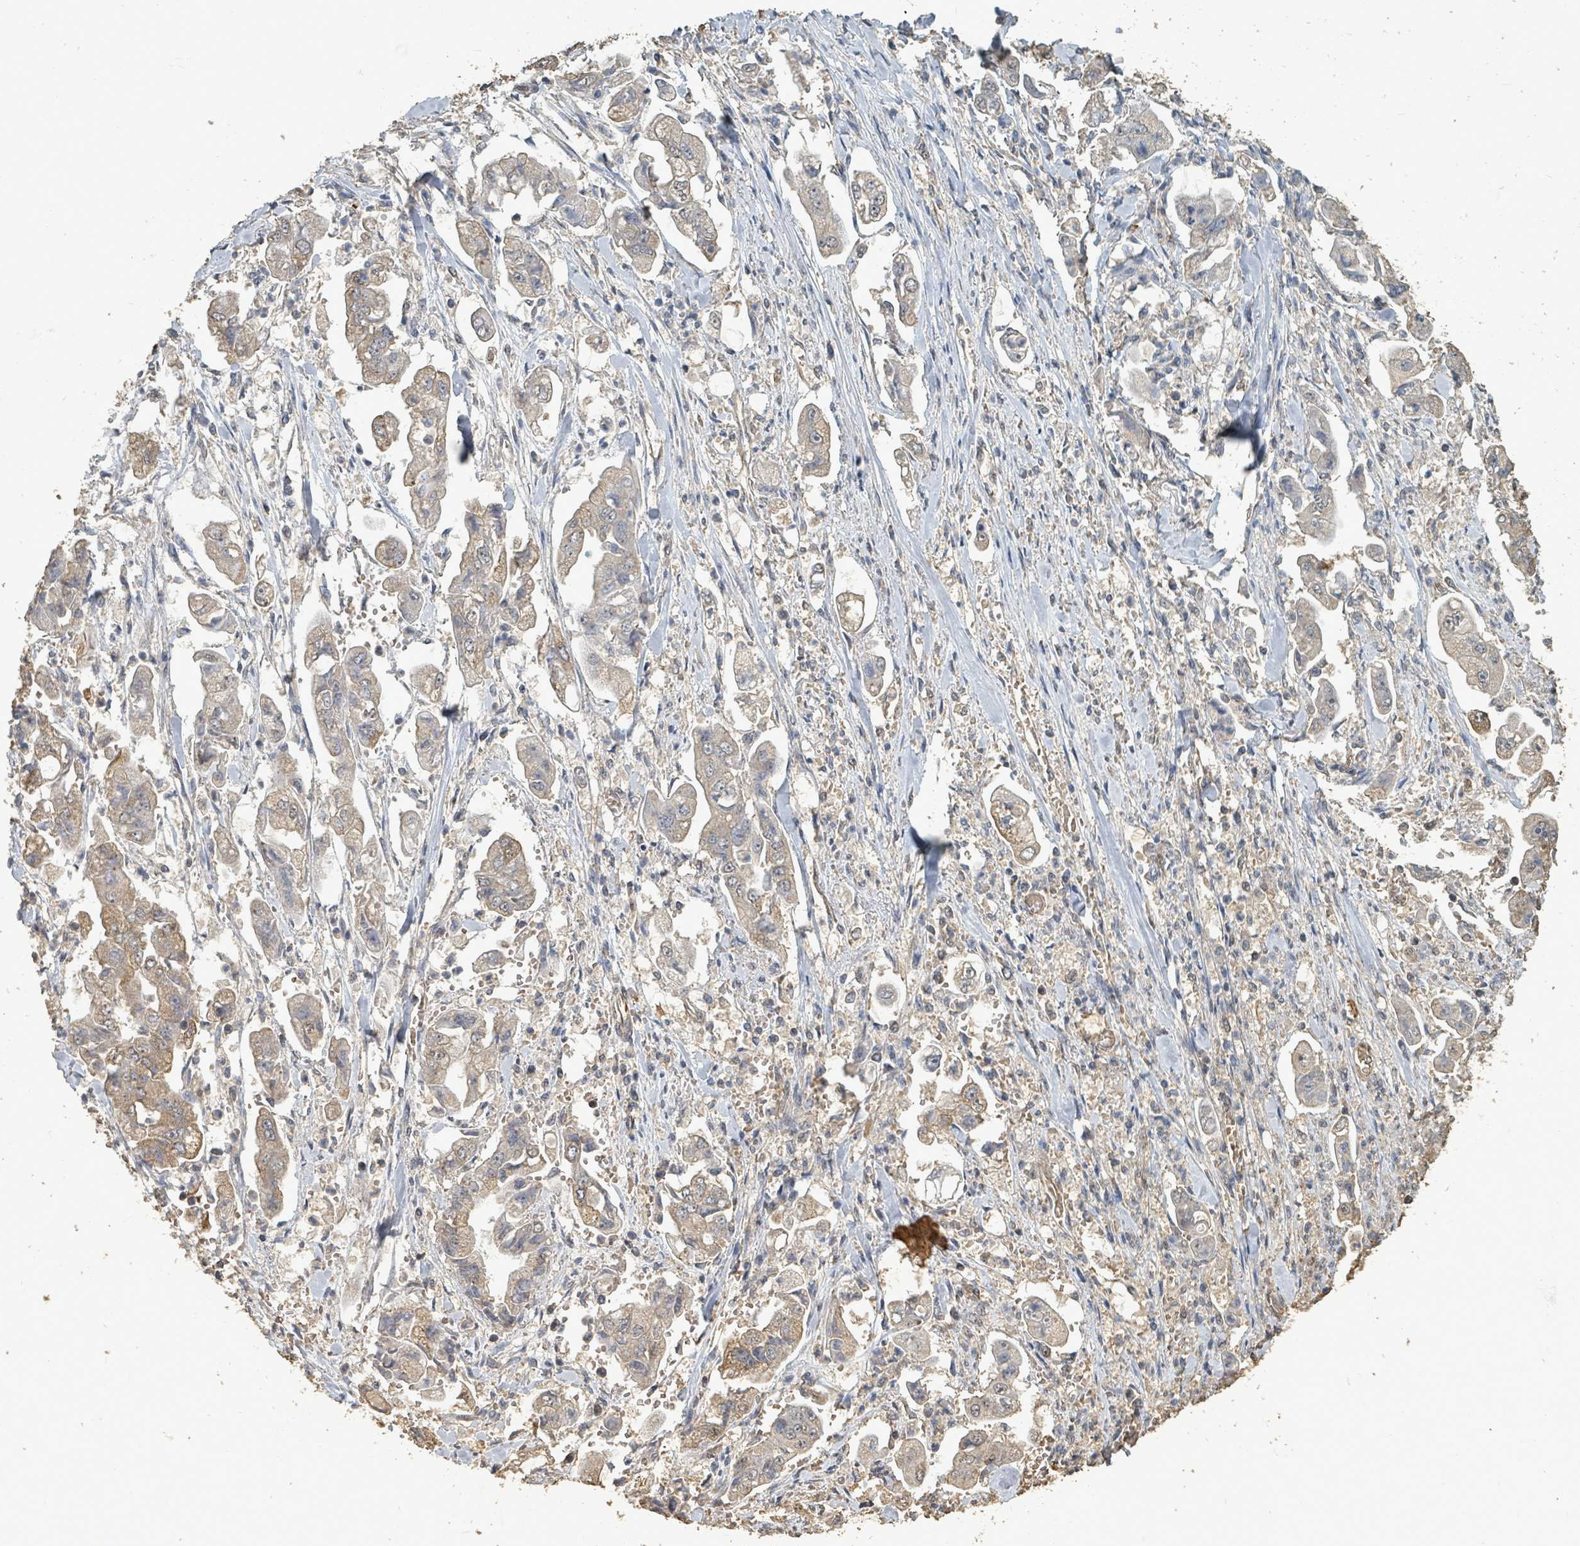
{"staining": {"intensity": "moderate", "quantity": "25%-75%", "location": "cytoplasmic/membranous"}, "tissue": "stomach cancer", "cell_type": "Tumor cells", "image_type": "cancer", "snomed": [{"axis": "morphology", "description": "Adenocarcinoma, NOS"}, {"axis": "topography", "description": "Stomach"}], "caption": "Immunohistochemical staining of adenocarcinoma (stomach) shows medium levels of moderate cytoplasmic/membranous expression in about 25%-75% of tumor cells.", "gene": "C6orf52", "patient": {"sex": "male", "age": 62}}